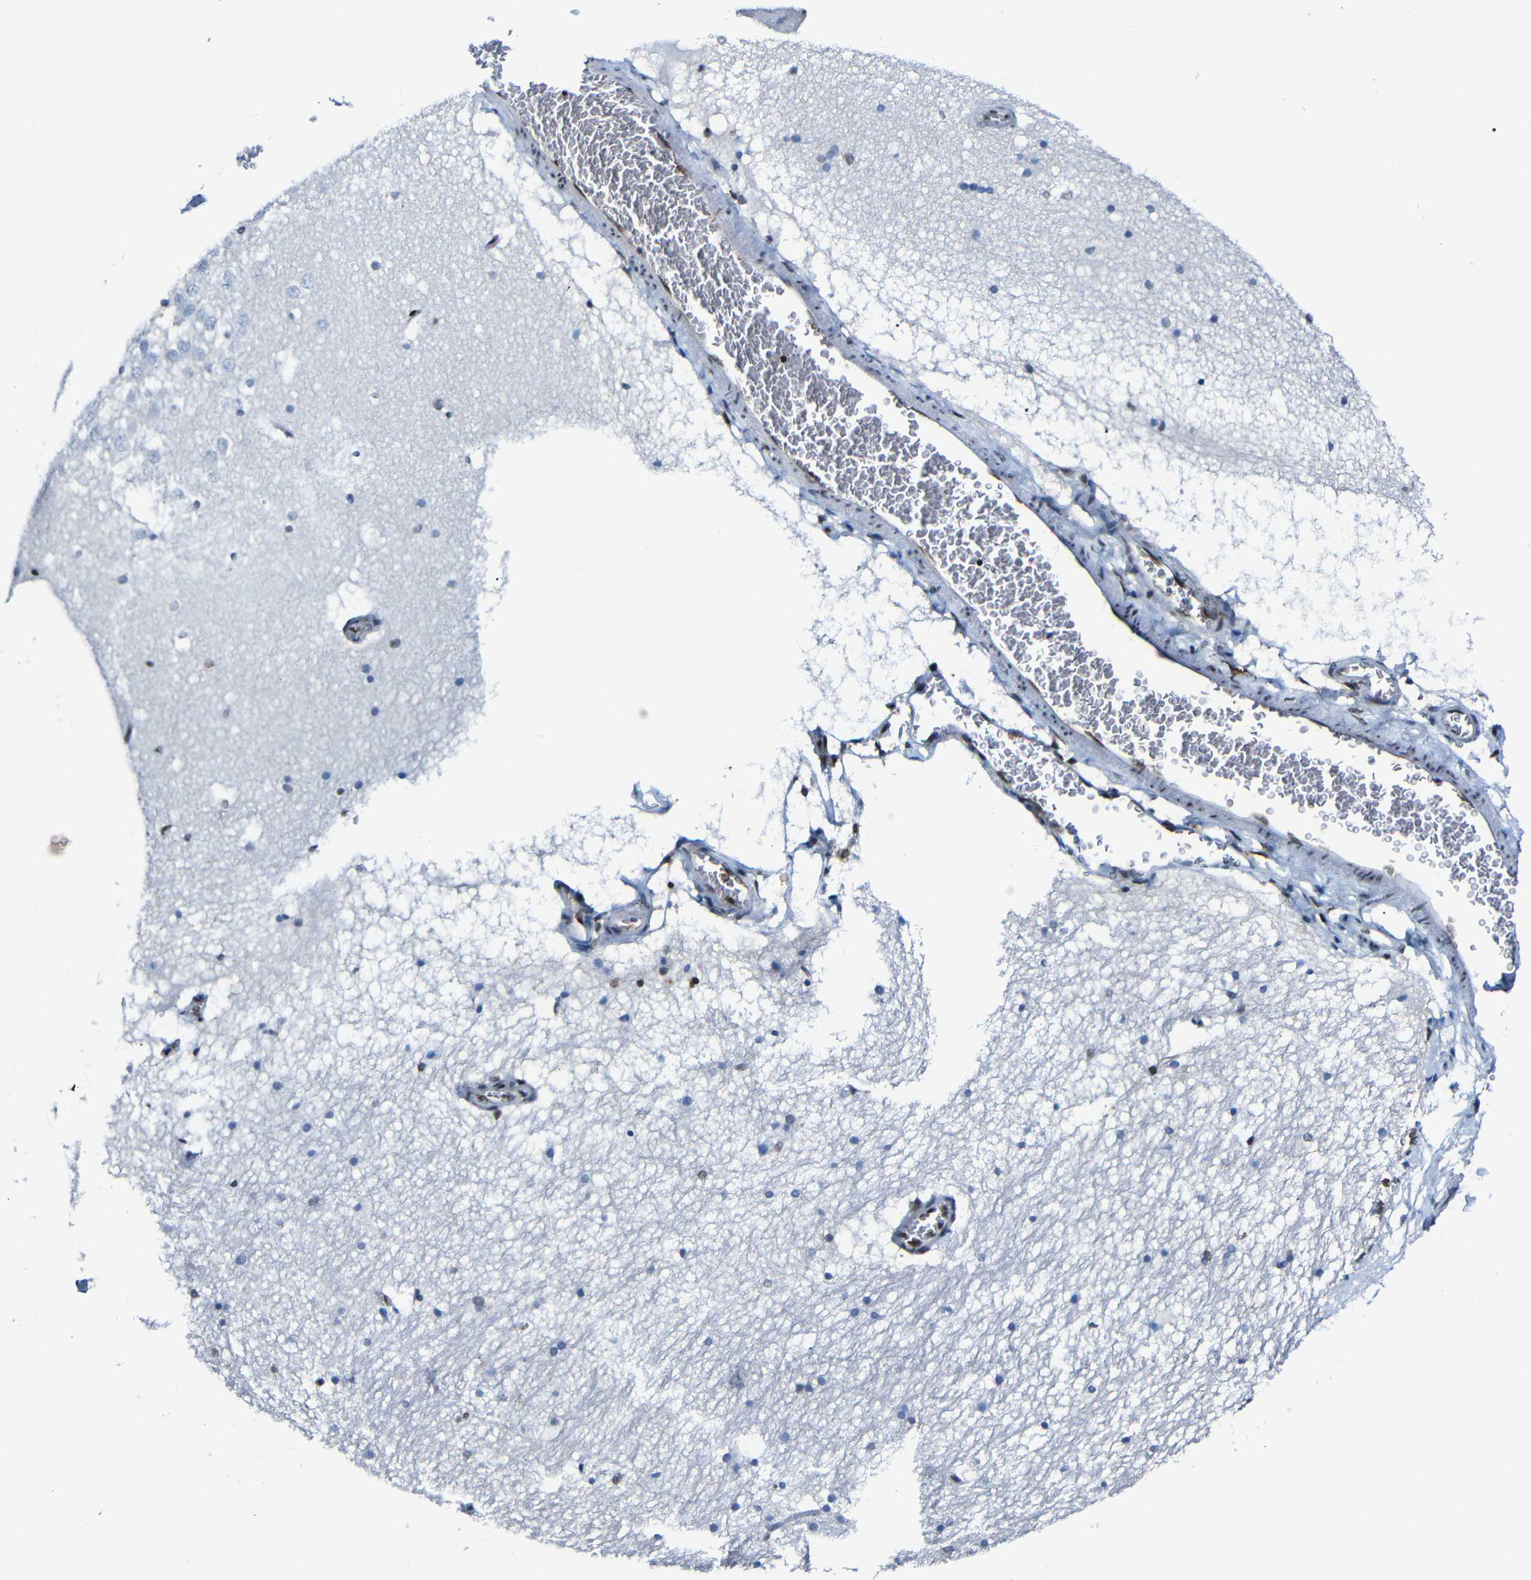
{"staining": {"intensity": "strong", "quantity": "<25%", "location": "cytoplasmic/membranous,nuclear"}, "tissue": "hippocampus", "cell_type": "Glial cells", "image_type": "normal", "snomed": [{"axis": "morphology", "description": "Normal tissue, NOS"}, {"axis": "topography", "description": "Hippocampus"}], "caption": "Hippocampus stained with a brown dye exhibits strong cytoplasmic/membranous,nuclear positive staining in about <25% of glial cells.", "gene": "PTBP1", "patient": {"sex": "male", "age": 45}}